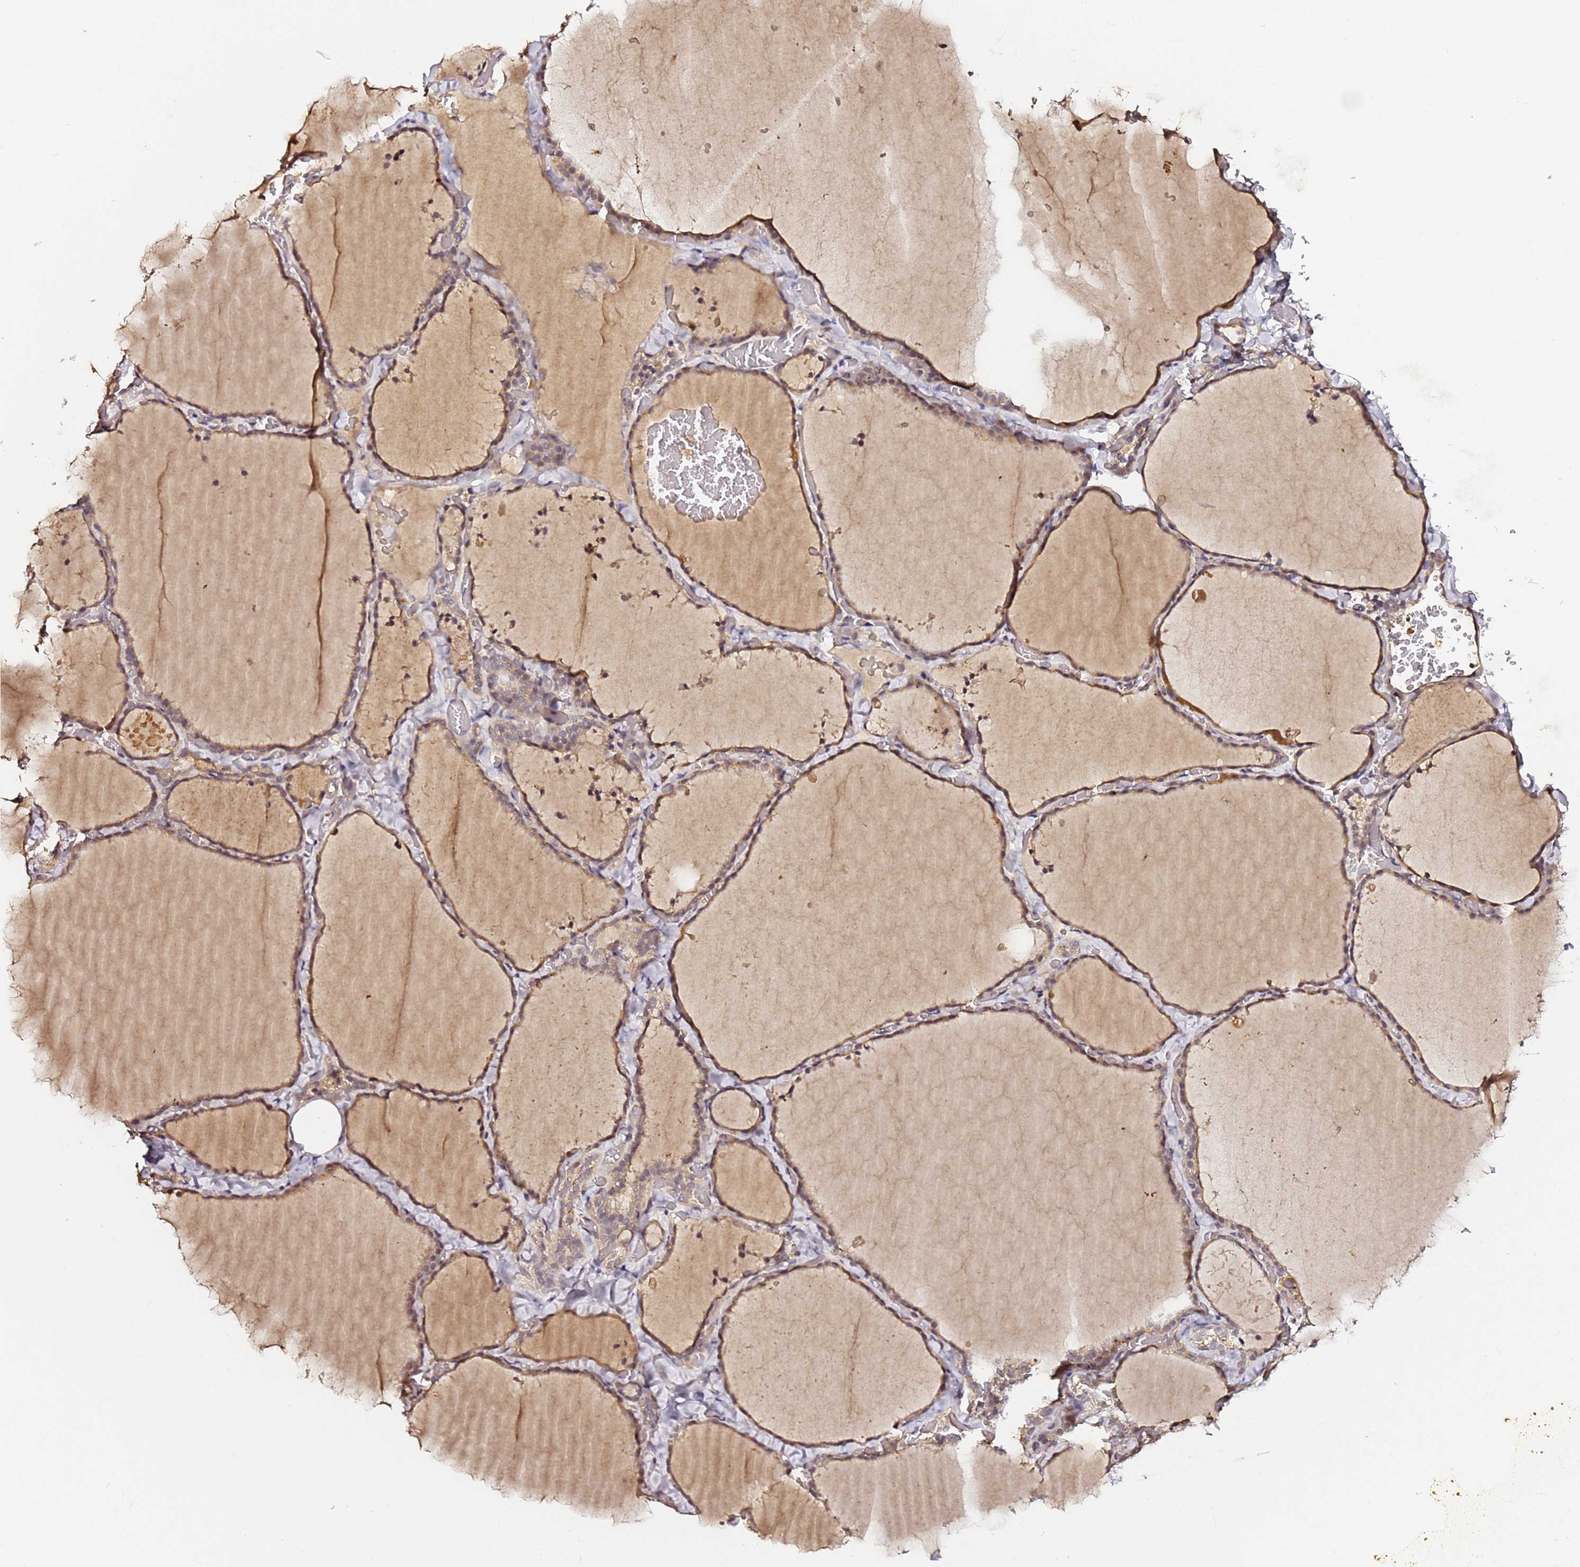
{"staining": {"intensity": "moderate", "quantity": ">75%", "location": "cytoplasmic/membranous"}, "tissue": "thyroid gland", "cell_type": "Glandular cells", "image_type": "normal", "snomed": [{"axis": "morphology", "description": "Normal tissue, NOS"}, {"axis": "topography", "description": "Thyroid gland"}], "caption": "Thyroid gland stained with immunohistochemistry reveals moderate cytoplasmic/membranous expression in approximately >75% of glandular cells.", "gene": "C6orf136", "patient": {"sex": "female", "age": 22}}